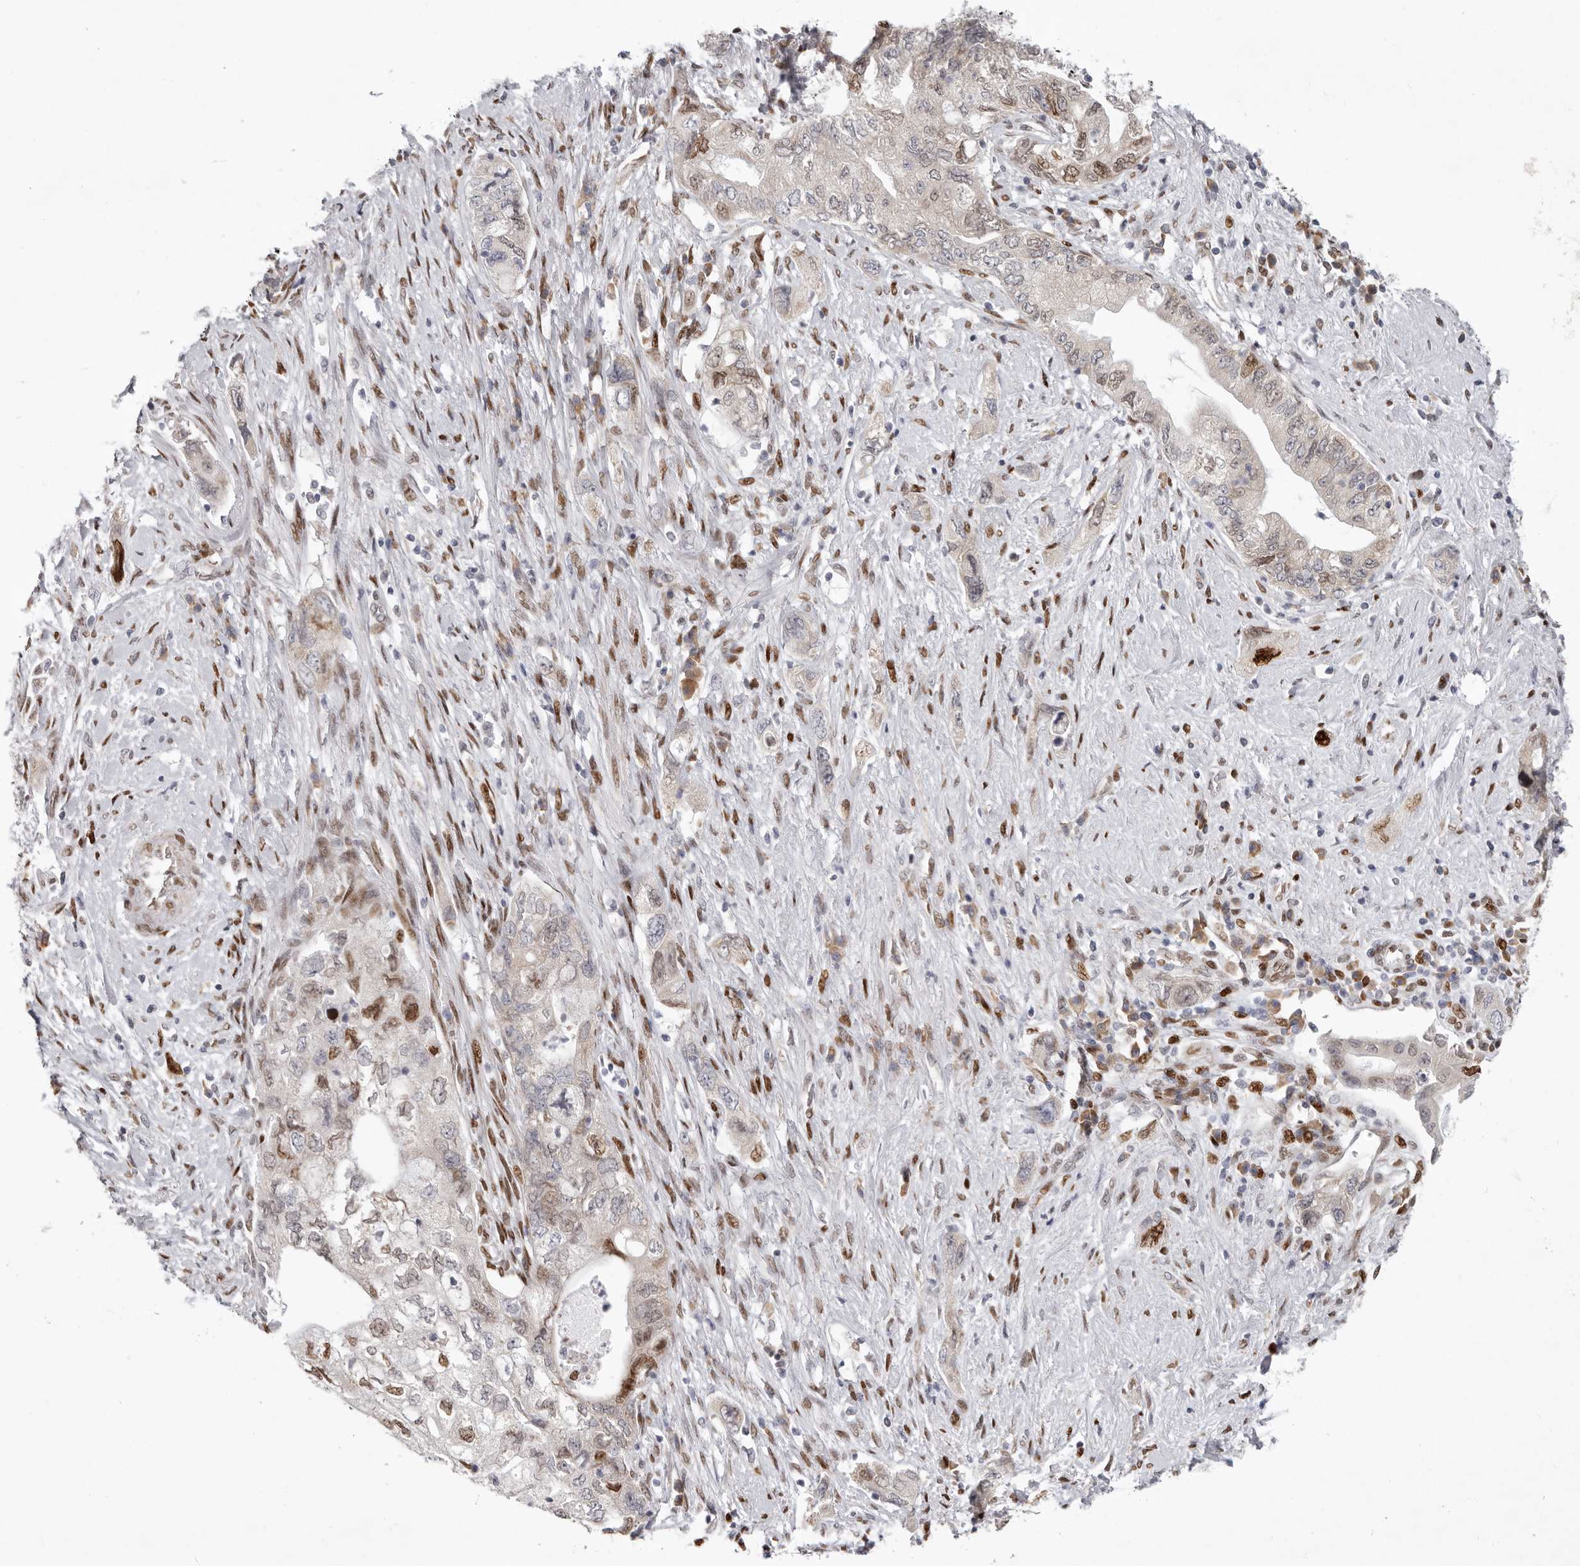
{"staining": {"intensity": "moderate", "quantity": "25%-75%", "location": "nuclear"}, "tissue": "pancreatic cancer", "cell_type": "Tumor cells", "image_type": "cancer", "snomed": [{"axis": "morphology", "description": "Adenocarcinoma, NOS"}, {"axis": "topography", "description": "Pancreas"}], "caption": "Adenocarcinoma (pancreatic) stained with a protein marker exhibits moderate staining in tumor cells.", "gene": "SRP19", "patient": {"sex": "female", "age": 73}}